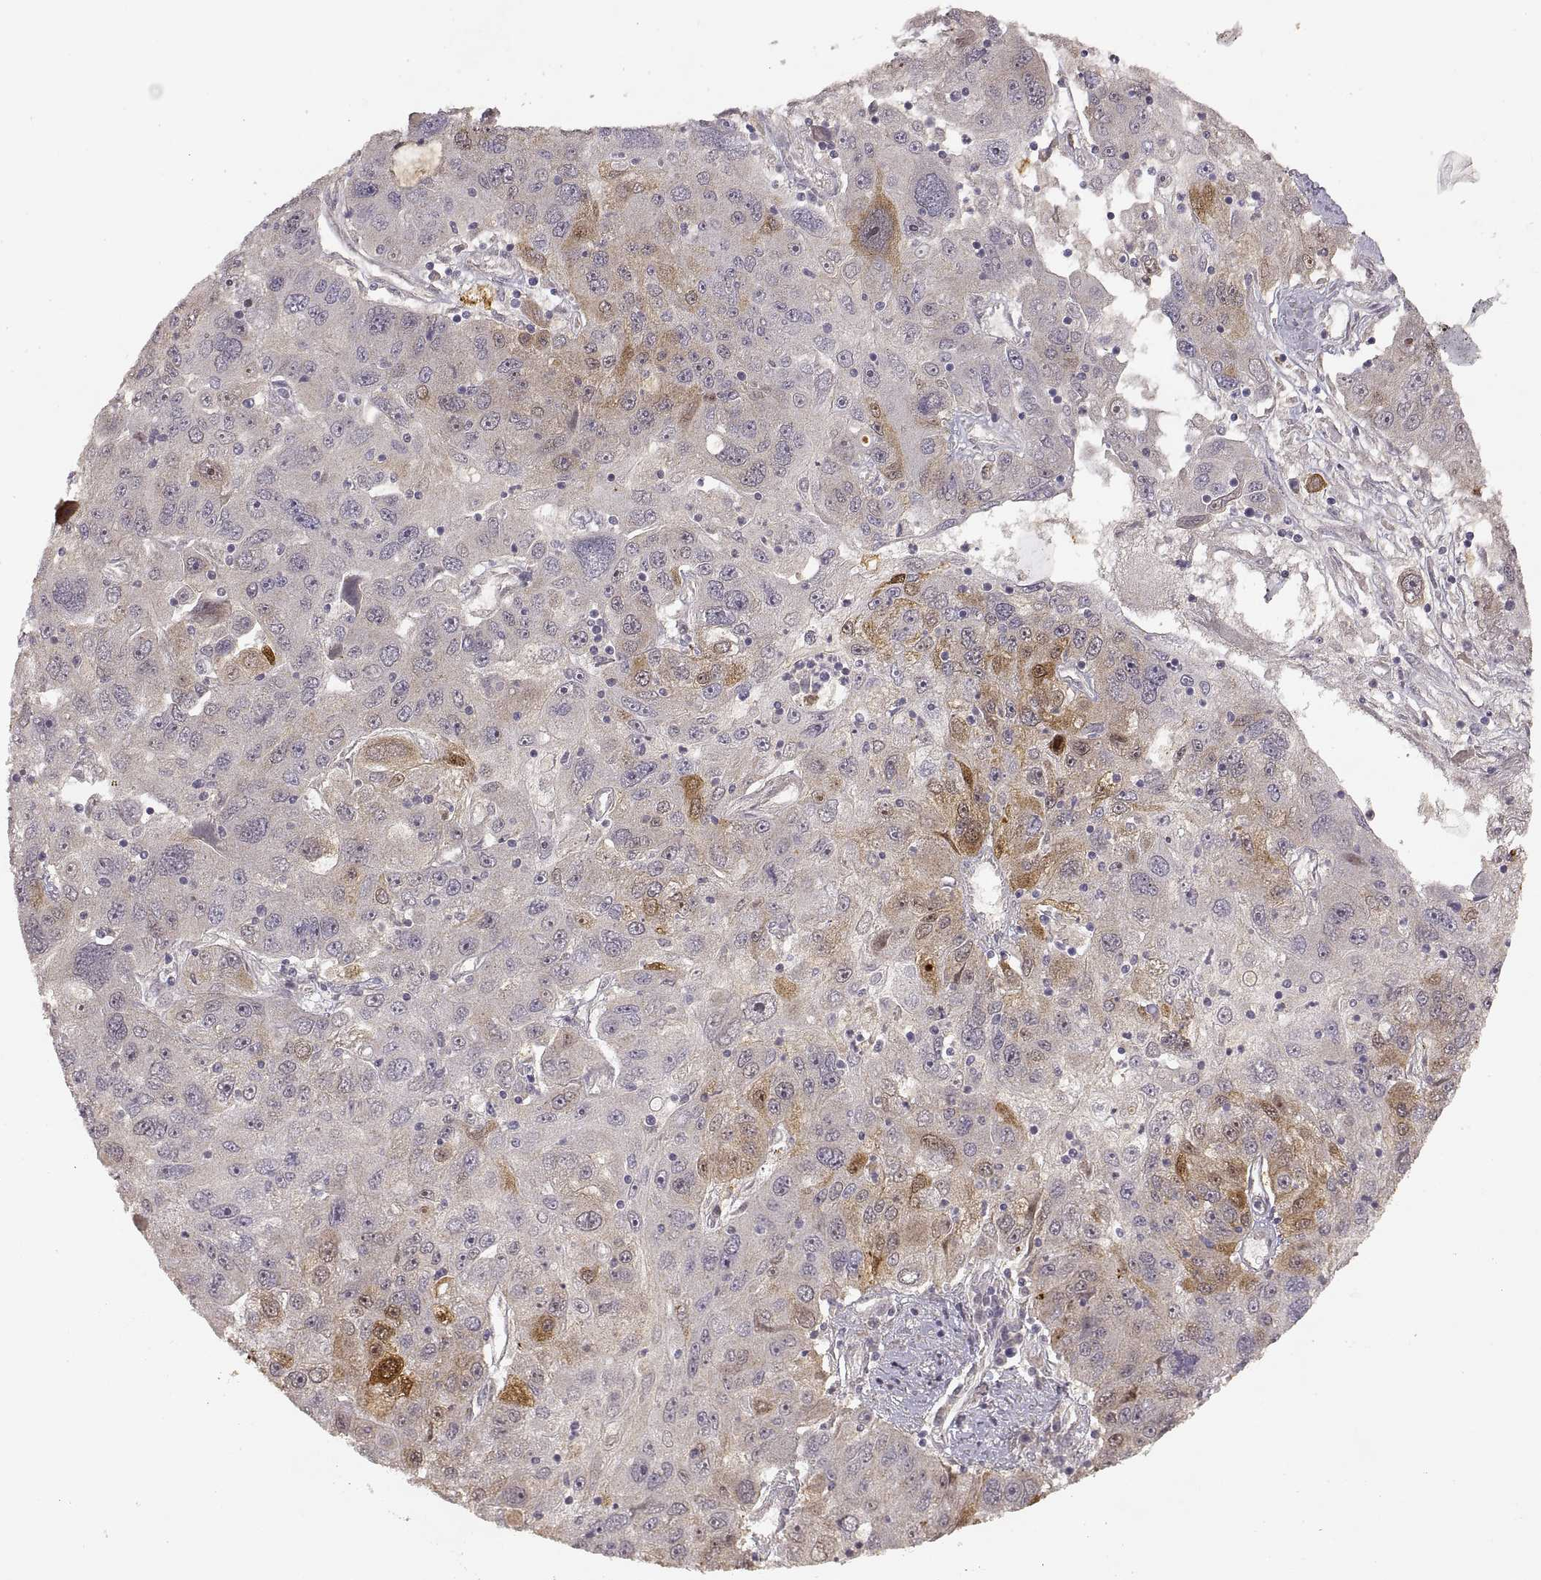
{"staining": {"intensity": "moderate", "quantity": "25%-75%", "location": "cytoplasmic/membranous"}, "tissue": "stomach cancer", "cell_type": "Tumor cells", "image_type": "cancer", "snomed": [{"axis": "morphology", "description": "Adenocarcinoma, NOS"}, {"axis": "topography", "description": "Stomach"}], "caption": "Immunohistochemistry (IHC) image of neoplastic tissue: human stomach cancer stained using immunohistochemistry (IHC) exhibits medium levels of moderate protein expression localized specifically in the cytoplasmic/membranous of tumor cells, appearing as a cytoplasmic/membranous brown color.", "gene": "LAMC2", "patient": {"sex": "male", "age": 56}}